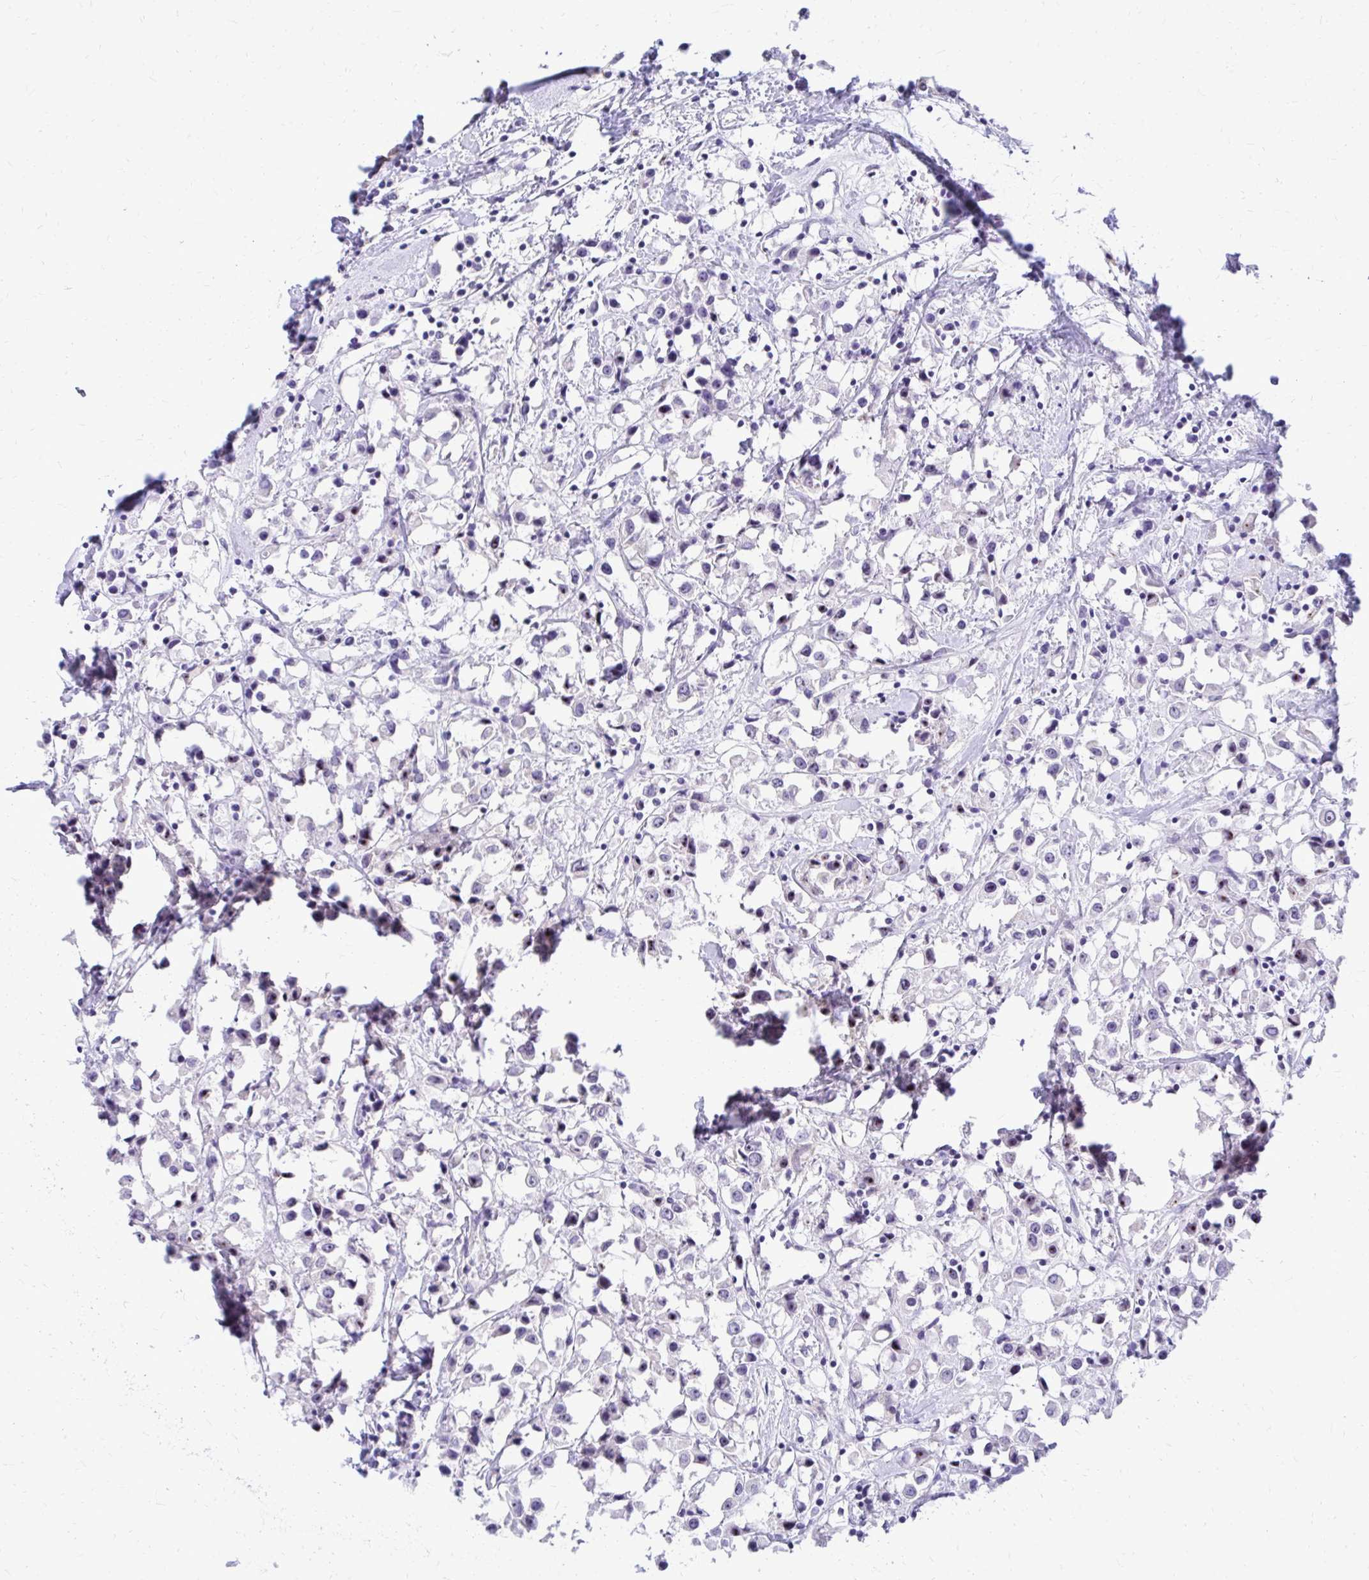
{"staining": {"intensity": "negative", "quantity": "none", "location": "none"}, "tissue": "breast cancer", "cell_type": "Tumor cells", "image_type": "cancer", "snomed": [{"axis": "morphology", "description": "Duct carcinoma"}, {"axis": "topography", "description": "Breast"}], "caption": "Breast cancer stained for a protein using immunohistochemistry (IHC) displays no positivity tumor cells.", "gene": "NIFK", "patient": {"sex": "female", "age": 61}}